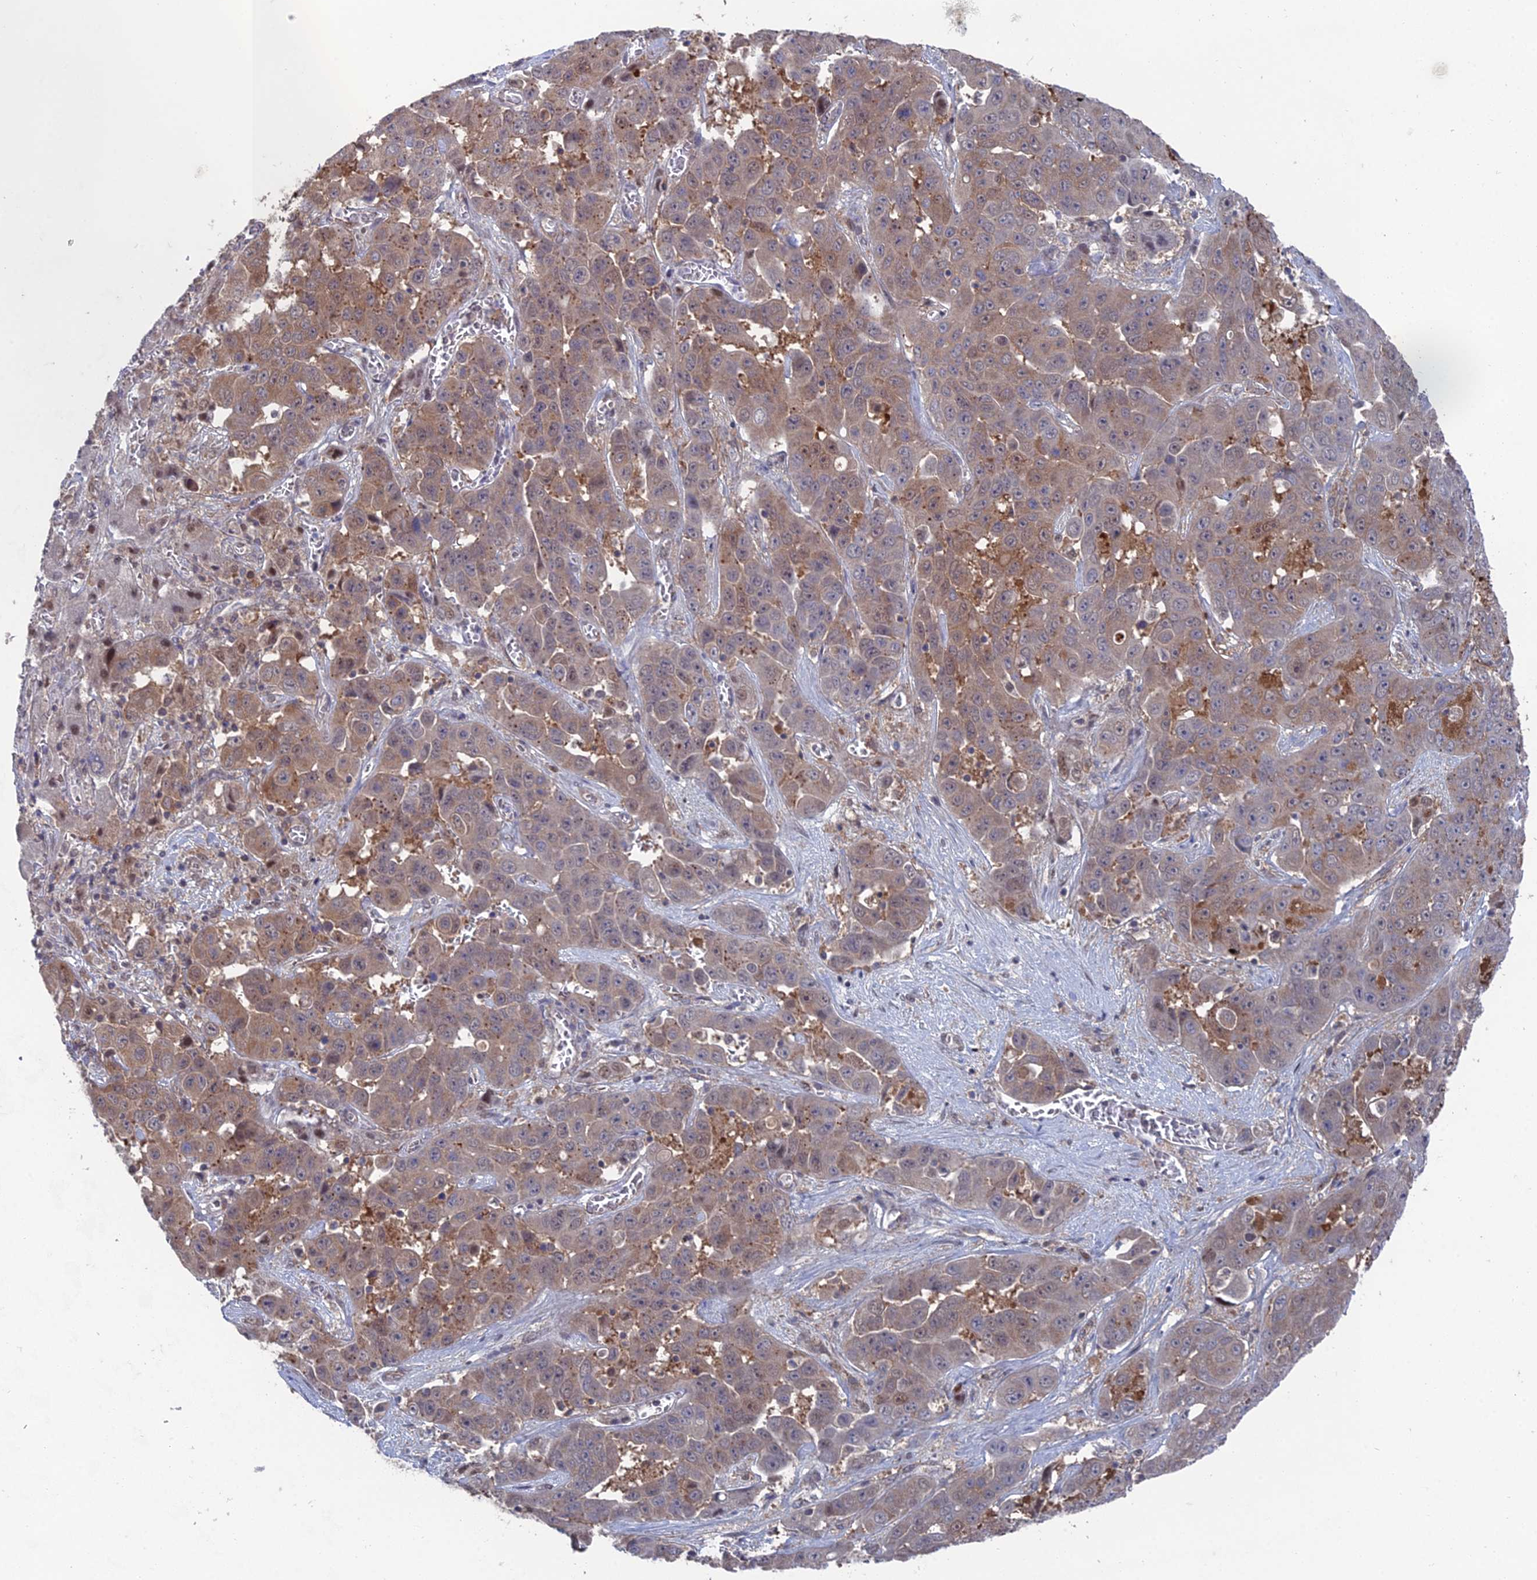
{"staining": {"intensity": "moderate", "quantity": "<25%", "location": "cytoplasmic/membranous"}, "tissue": "liver cancer", "cell_type": "Tumor cells", "image_type": "cancer", "snomed": [{"axis": "morphology", "description": "Cholangiocarcinoma"}, {"axis": "topography", "description": "Liver"}], "caption": "A micrograph showing moderate cytoplasmic/membranous staining in about <25% of tumor cells in cholangiocarcinoma (liver), as visualized by brown immunohistochemical staining.", "gene": "UNC5D", "patient": {"sex": "female", "age": 52}}